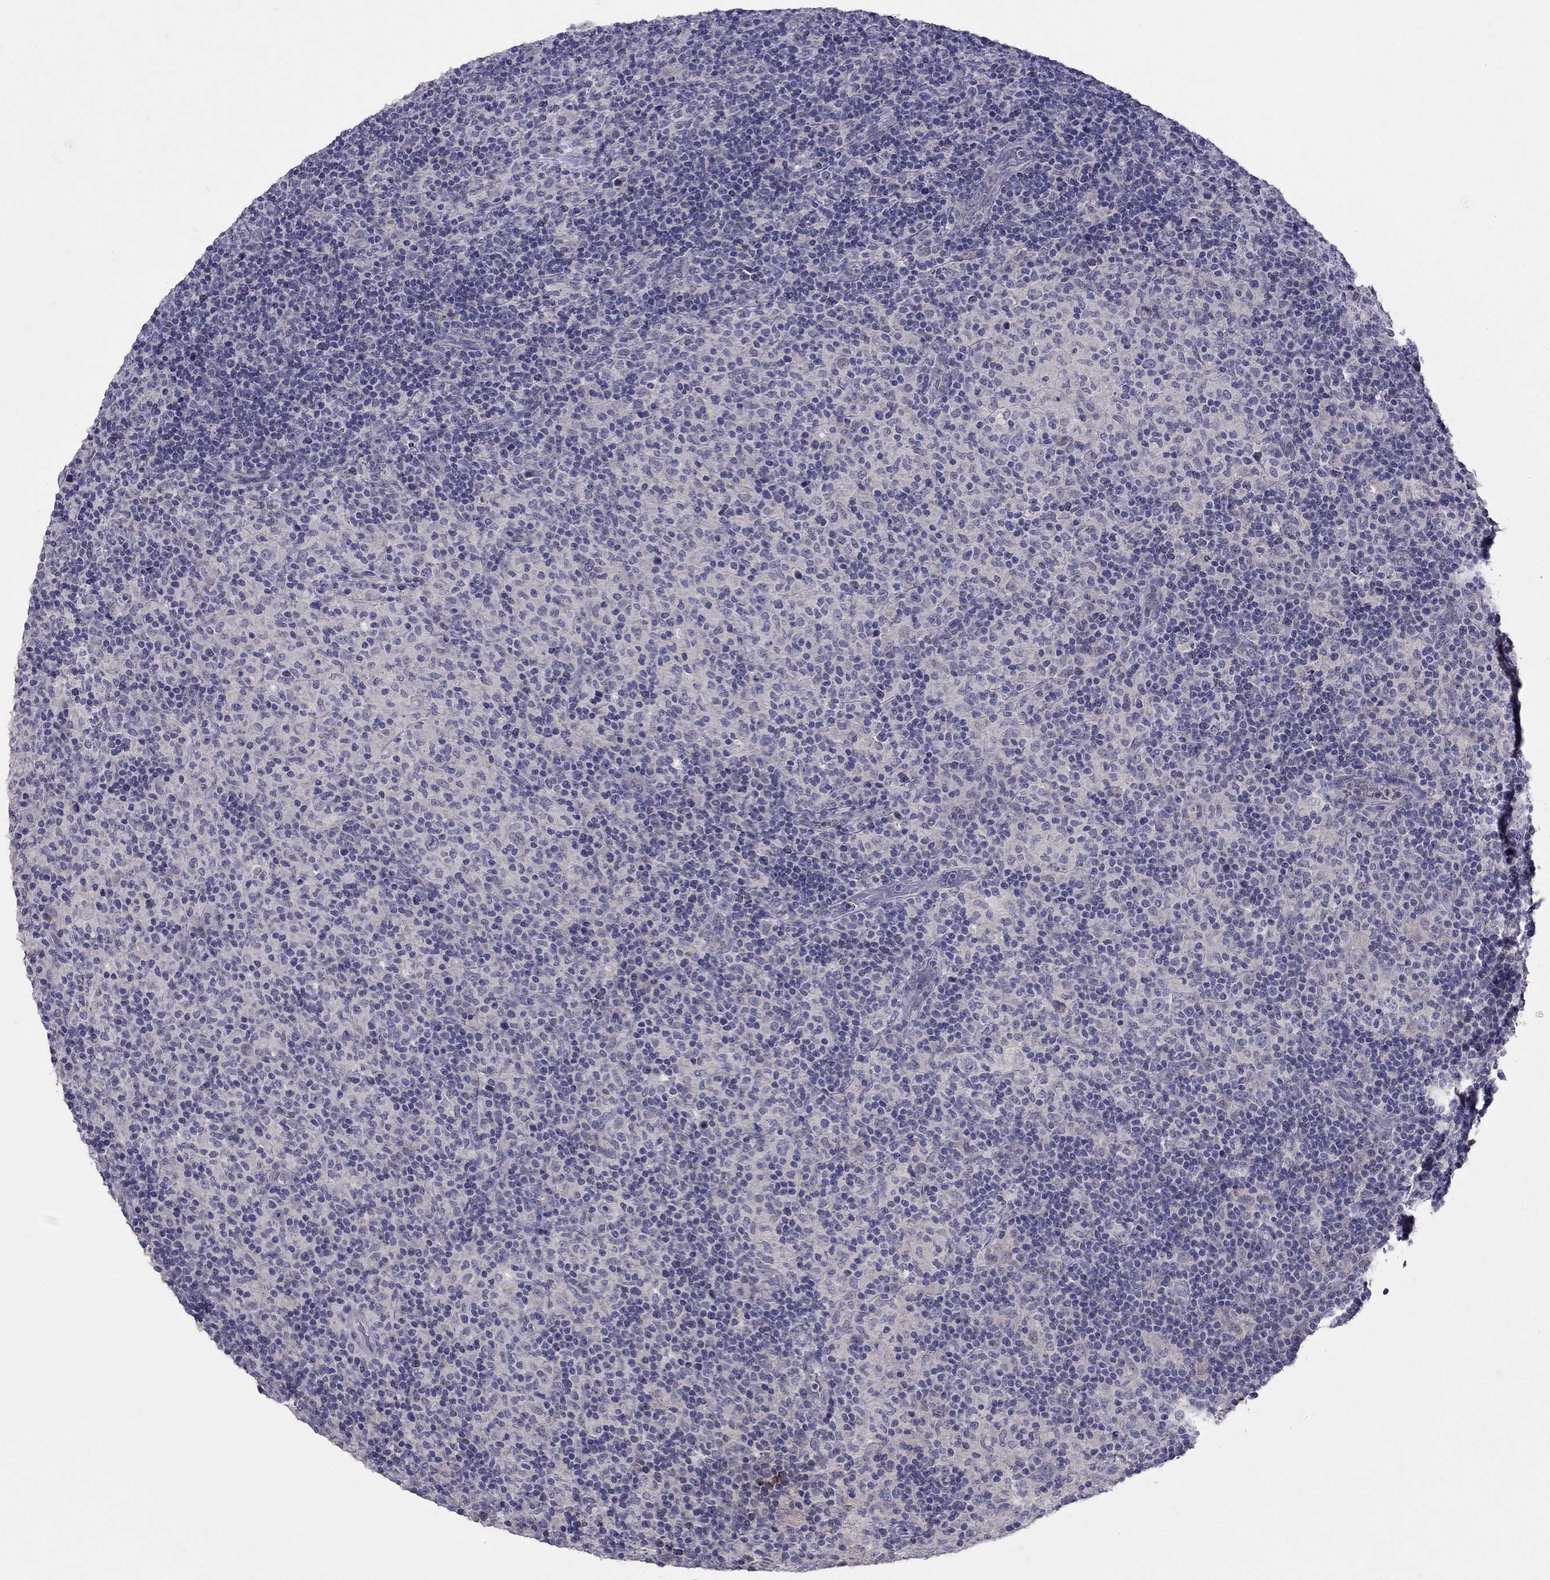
{"staining": {"intensity": "negative", "quantity": "none", "location": "none"}, "tissue": "lymphoma", "cell_type": "Tumor cells", "image_type": "cancer", "snomed": [{"axis": "morphology", "description": "Hodgkin's disease, NOS"}, {"axis": "topography", "description": "Lymph node"}], "caption": "Immunohistochemical staining of lymphoma reveals no significant expression in tumor cells.", "gene": "FST", "patient": {"sex": "male", "age": 70}}